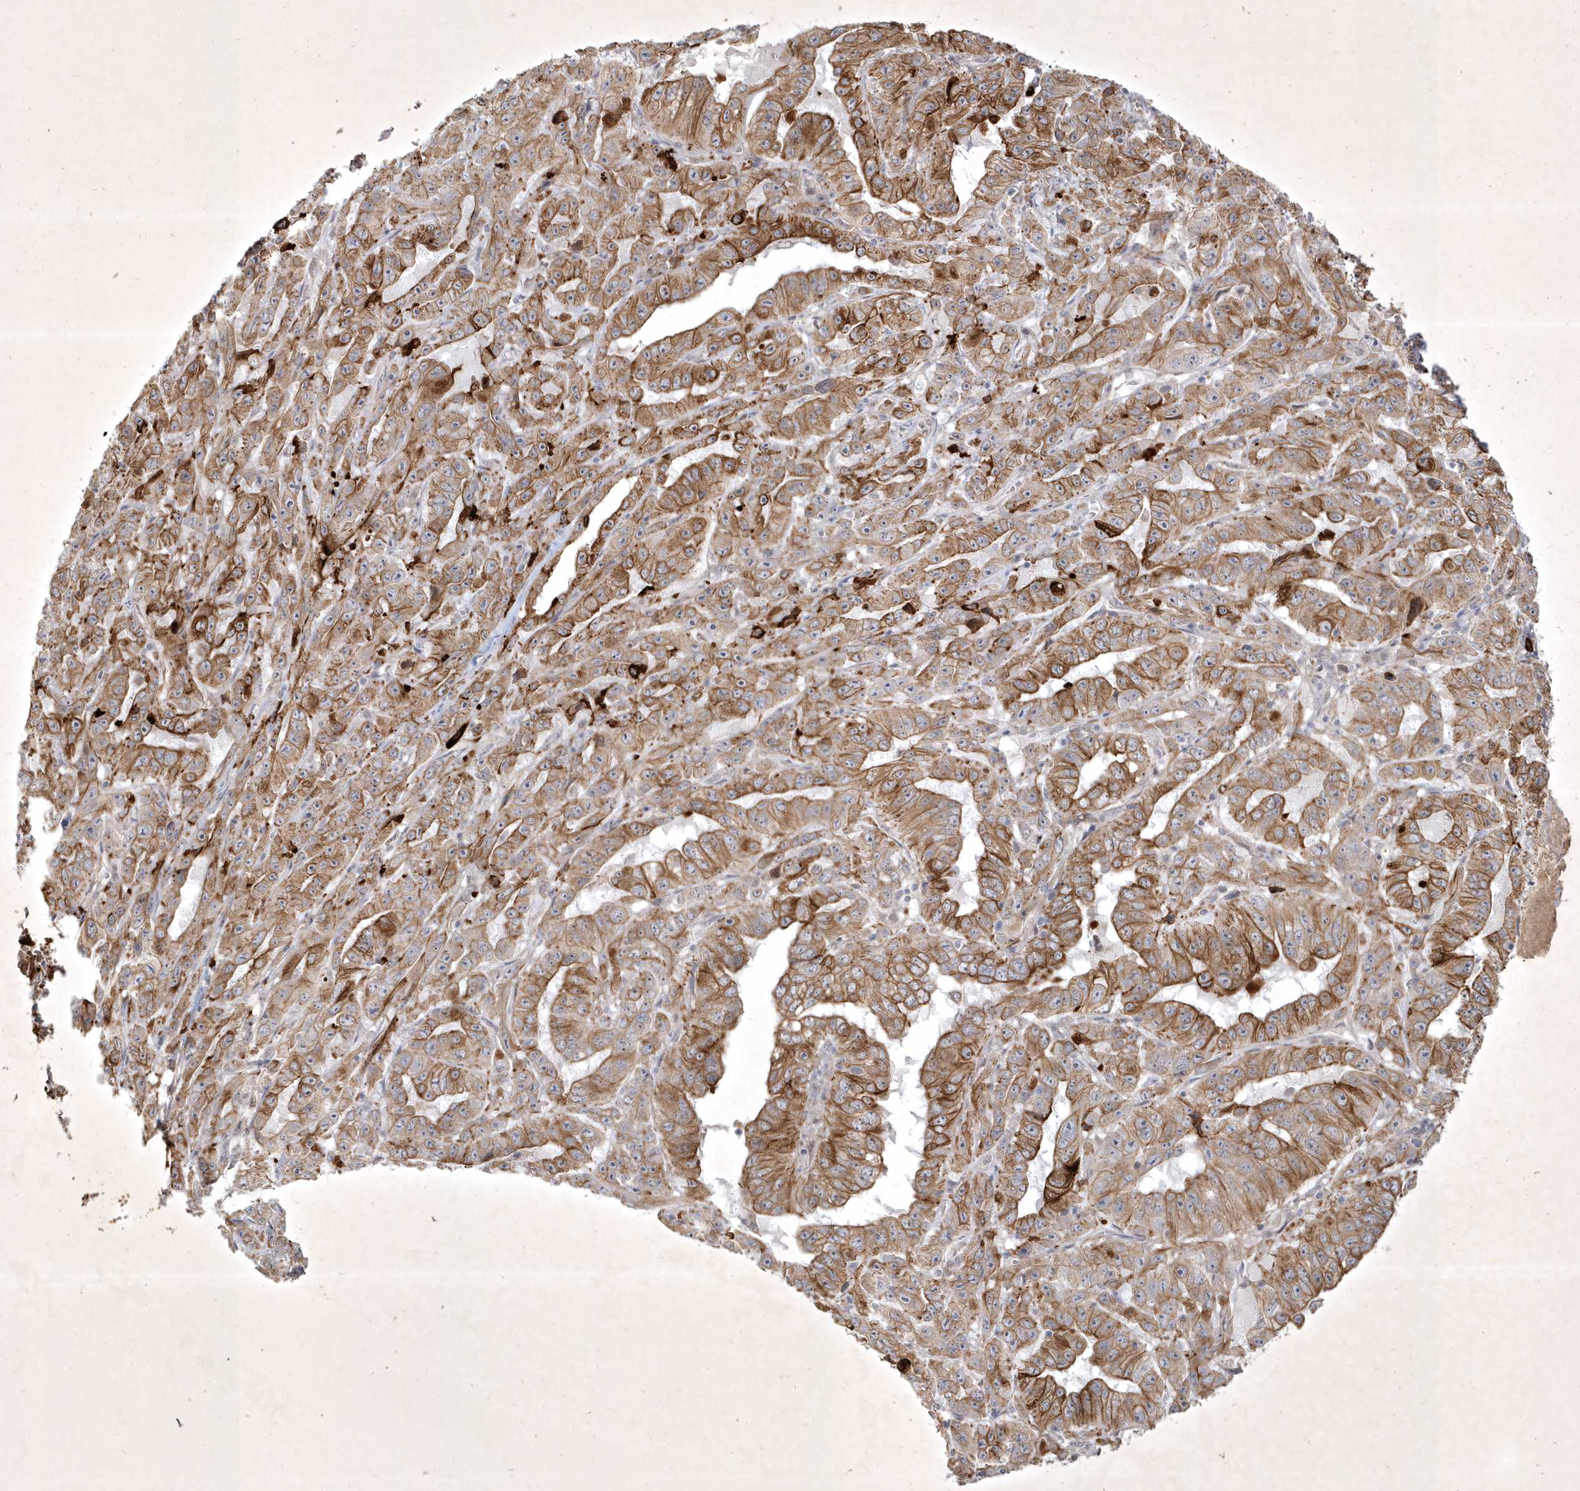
{"staining": {"intensity": "strong", "quantity": ">75%", "location": "cytoplasmic/membranous"}, "tissue": "pancreatic cancer", "cell_type": "Tumor cells", "image_type": "cancer", "snomed": [{"axis": "morphology", "description": "Adenocarcinoma, NOS"}, {"axis": "topography", "description": "Pancreas"}], "caption": "A brown stain shows strong cytoplasmic/membranous expression of a protein in human pancreatic adenocarcinoma tumor cells.", "gene": "BOD1", "patient": {"sex": "male", "age": 63}}